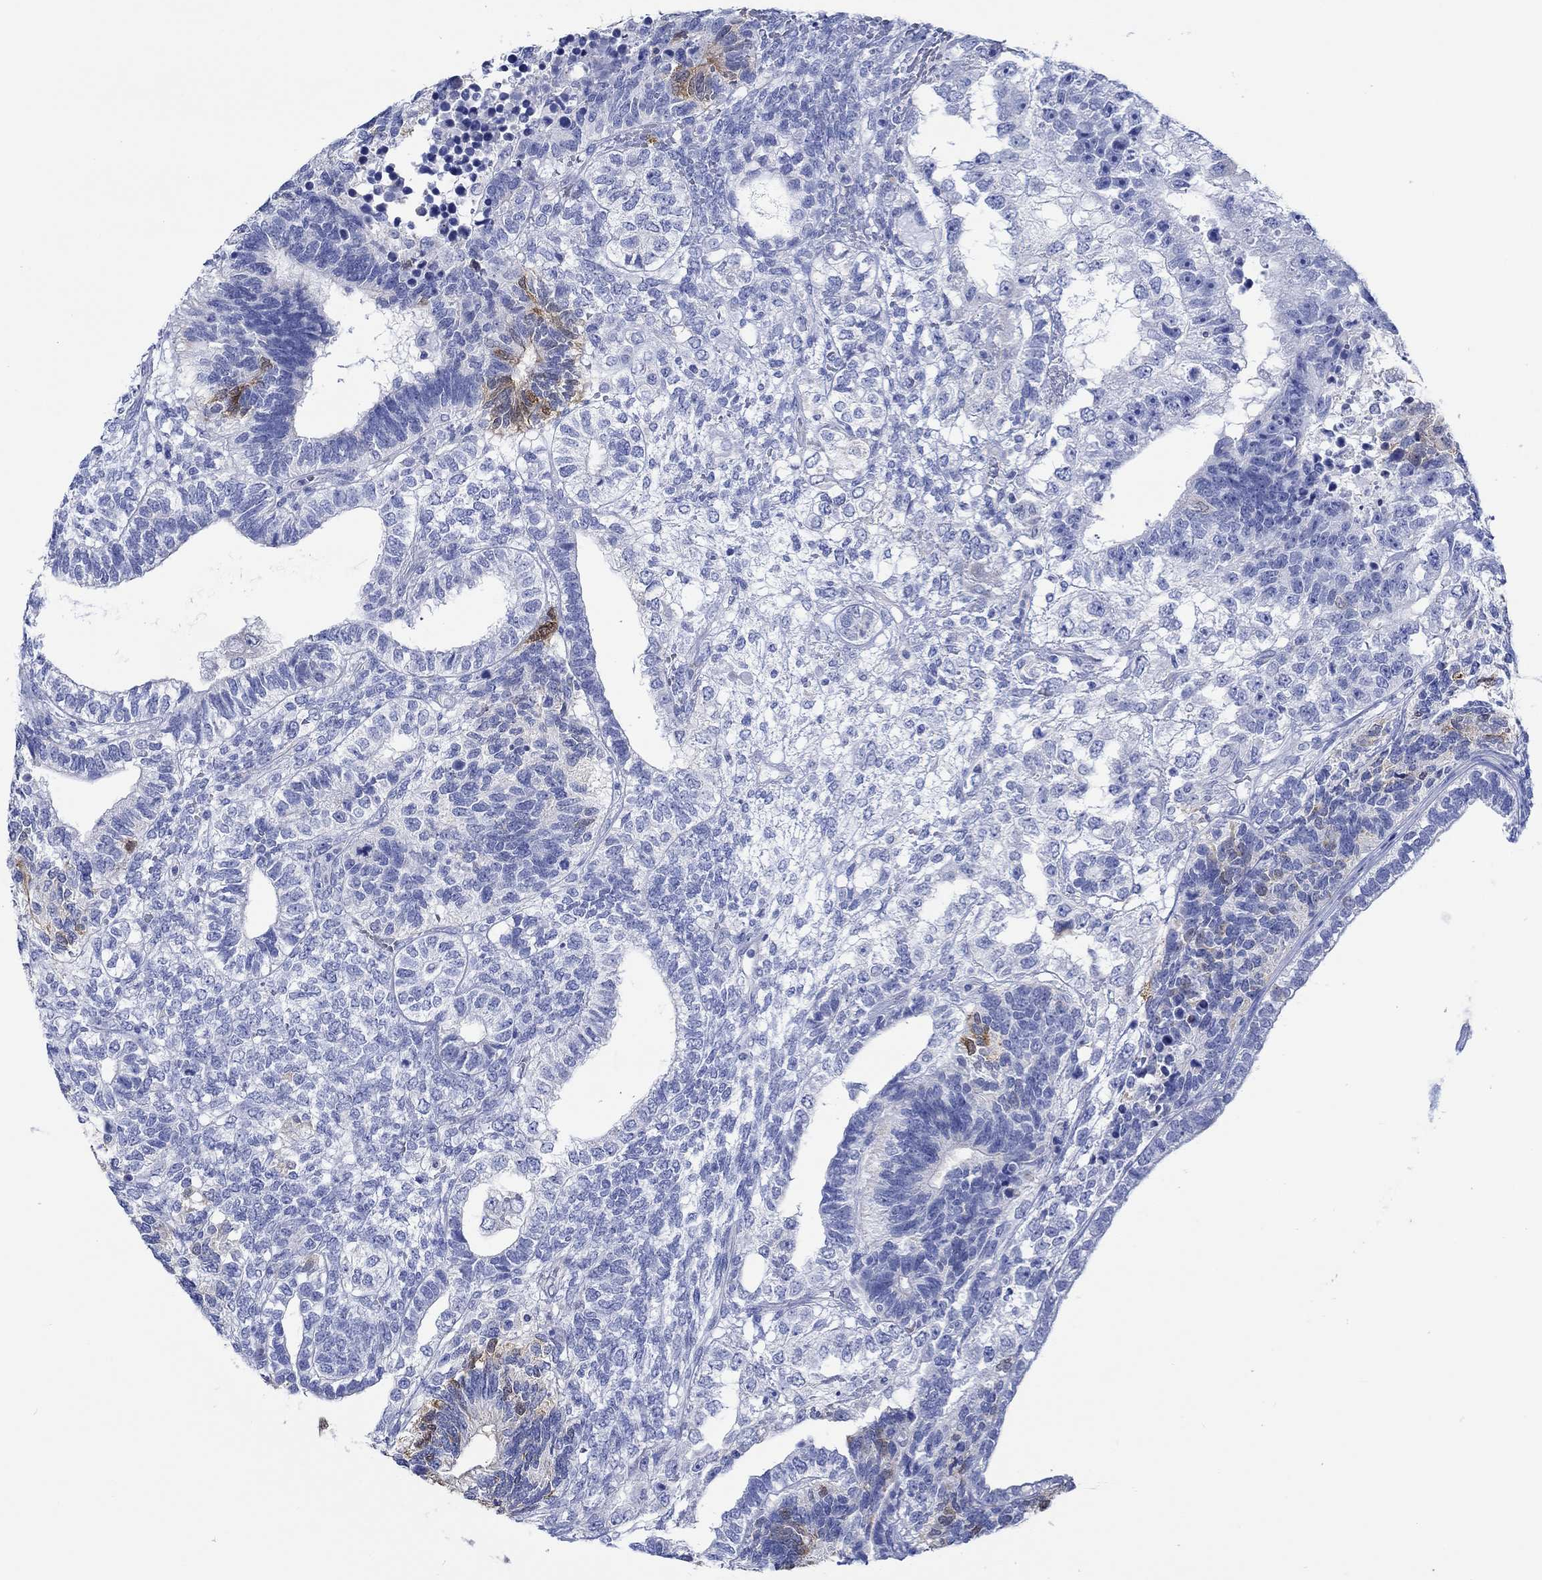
{"staining": {"intensity": "negative", "quantity": "none", "location": "none"}, "tissue": "testis cancer", "cell_type": "Tumor cells", "image_type": "cancer", "snomed": [{"axis": "morphology", "description": "Seminoma, NOS"}, {"axis": "morphology", "description": "Carcinoma, Embryonal, NOS"}, {"axis": "topography", "description": "Testis"}], "caption": "Testis cancer was stained to show a protein in brown. There is no significant staining in tumor cells.", "gene": "CPLX2", "patient": {"sex": "male", "age": 41}}